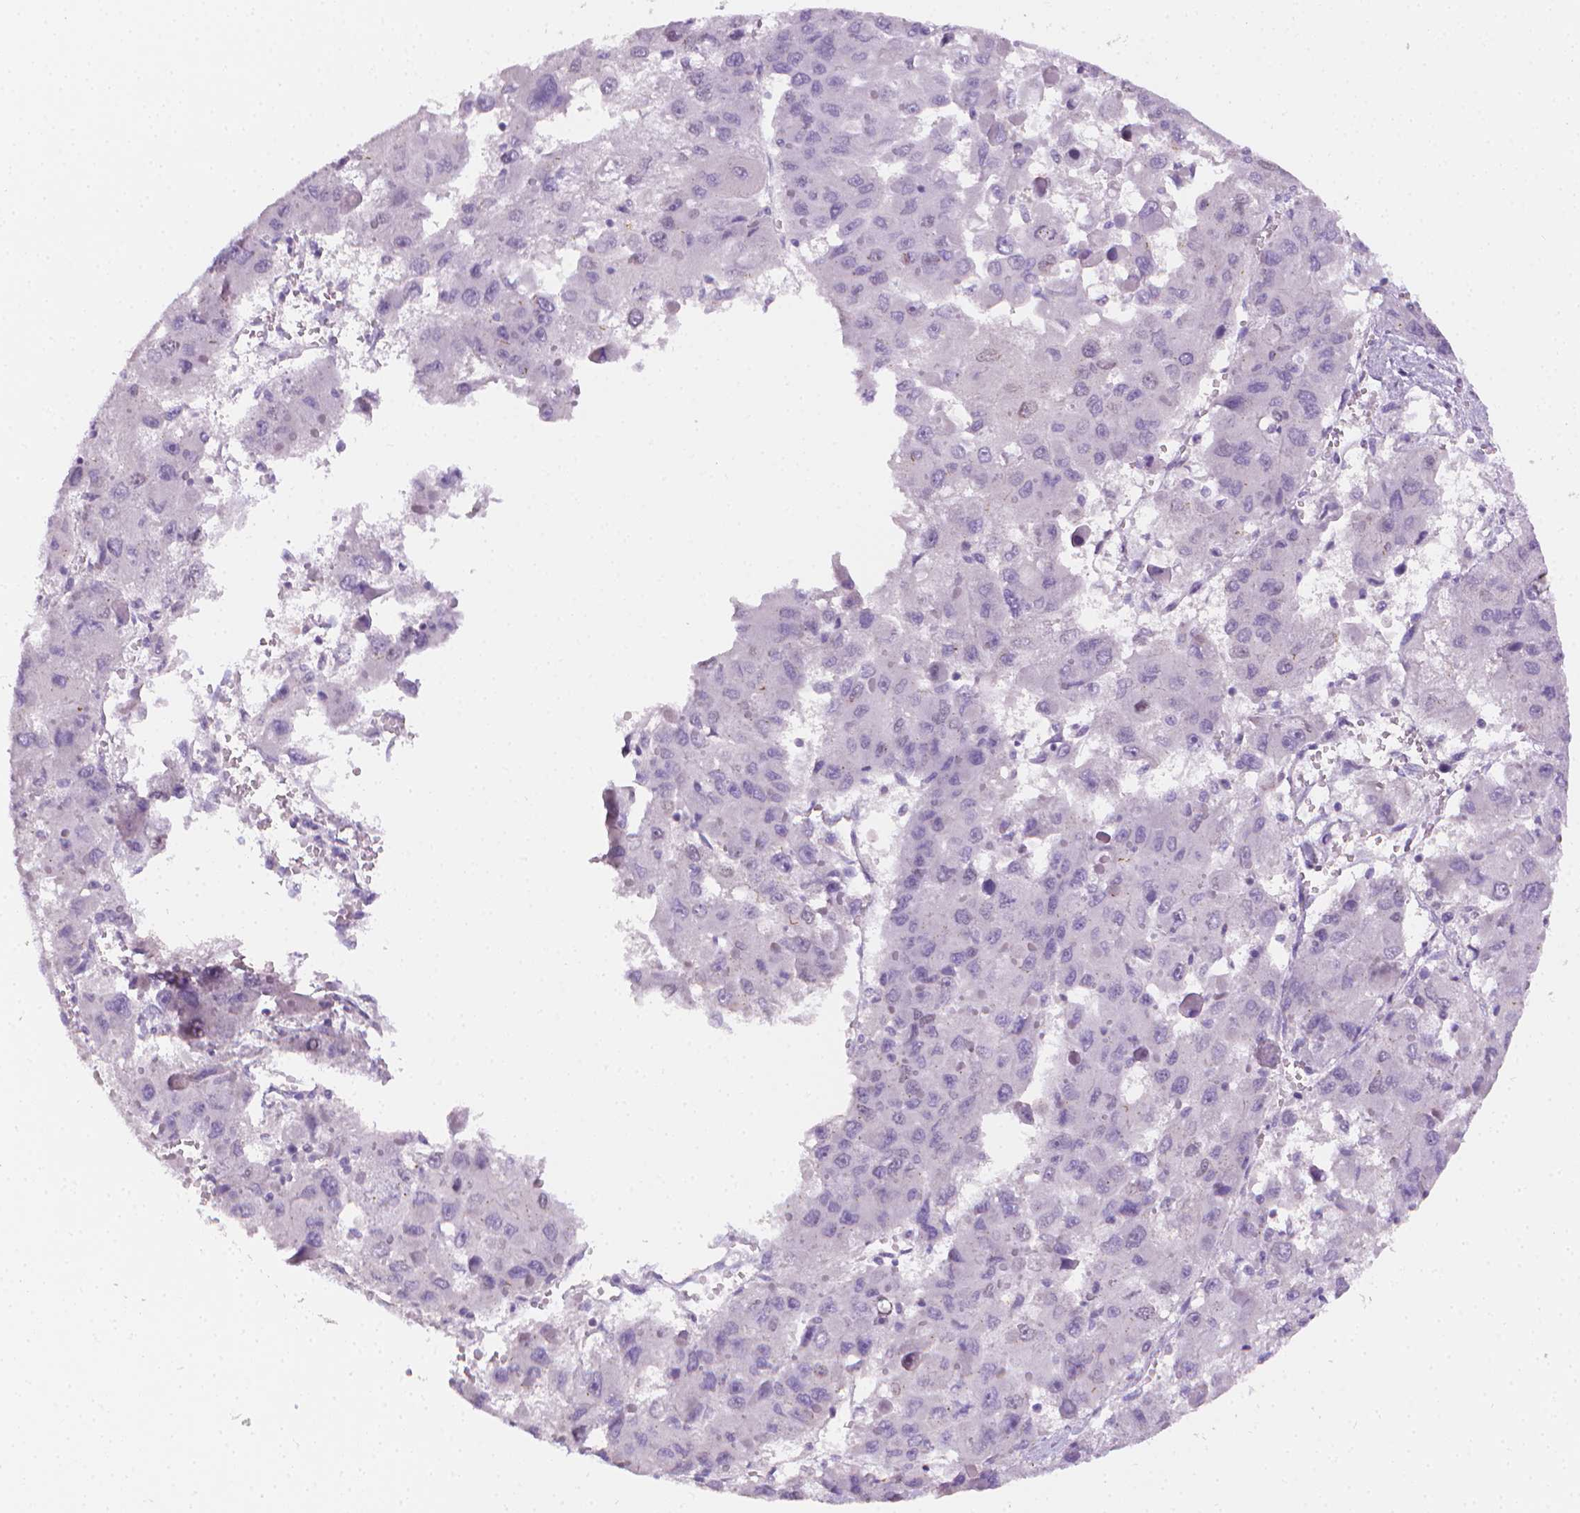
{"staining": {"intensity": "negative", "quantity": "none", "location": "none"}, "tissue": "liver cancer", "cell_type": "Tumor cells", "image_type": "cancer", "snomed": [{"axis": "morphology", "description": "Carcinoma, Hepatocellular, NOS"}, {"axis": "topography", "description": "Liver"}], "caption": "Photomicrograph shows no protein positivity in tumor cells of liver cancer (hepatocellular carcinoma) tissue.", "gene": "NCAN", "patient": {"sex": "female", "age": 41}}